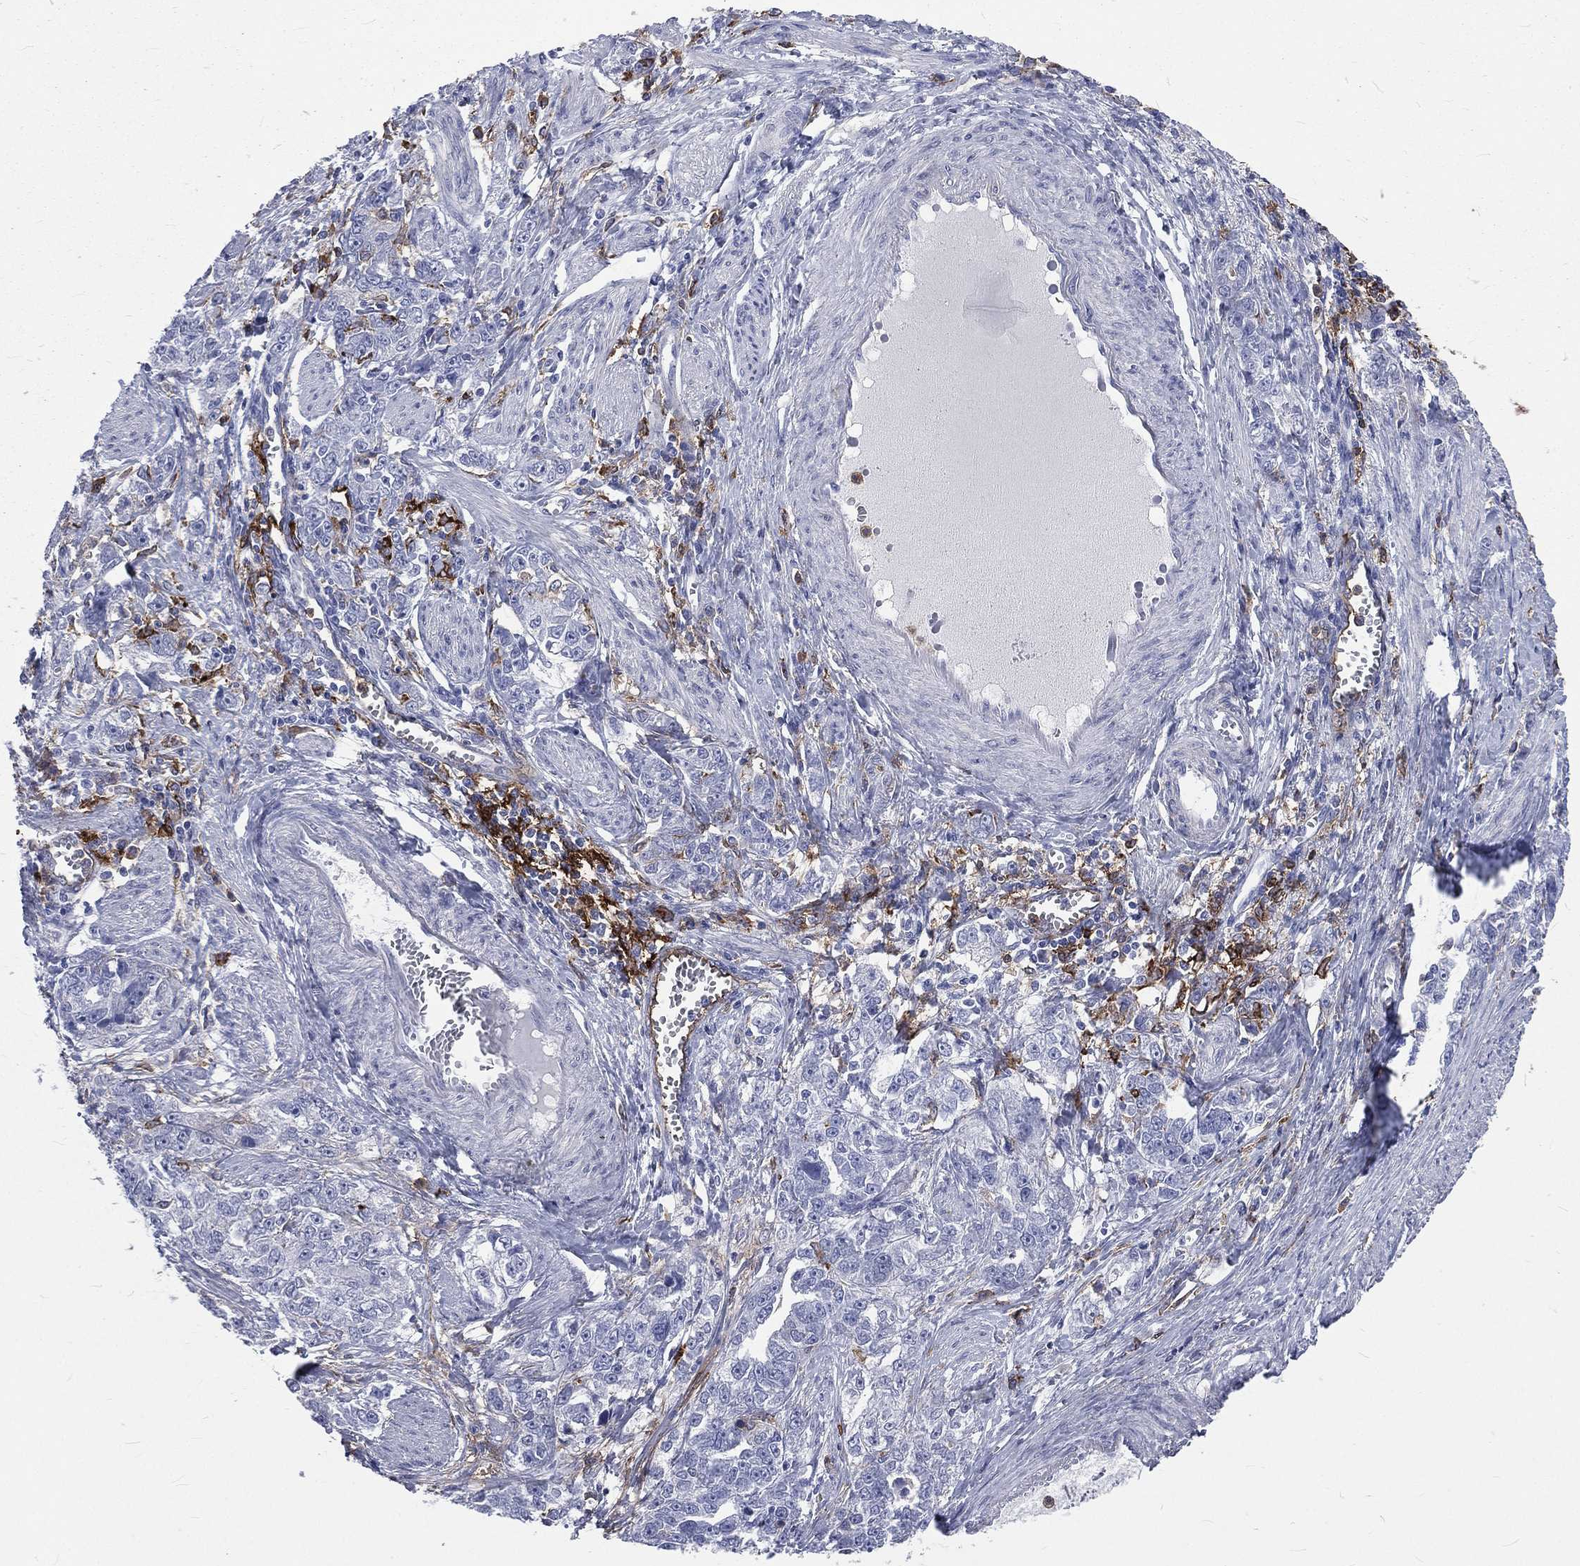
{"staining": {"intensity": "negative", "quantity": "none", "location": "none"}, "tissue": "ovarian cancer", "cell_type": "Tumor cells", "image_type": "cancer", "snomed": [{"axis": "morphology", "description": "Cystadenocarcinoma, serous, NOS"}, {"axis": "topography", "description": "Ovary"}], "caption": "Ovarian cancer (serous cystadenocarcinoma) was stained to show a protein in brown. There is no significant positivity in tumor cells.", "gene": "BASP1", "patient": {"sex": "female", "age": 51}}